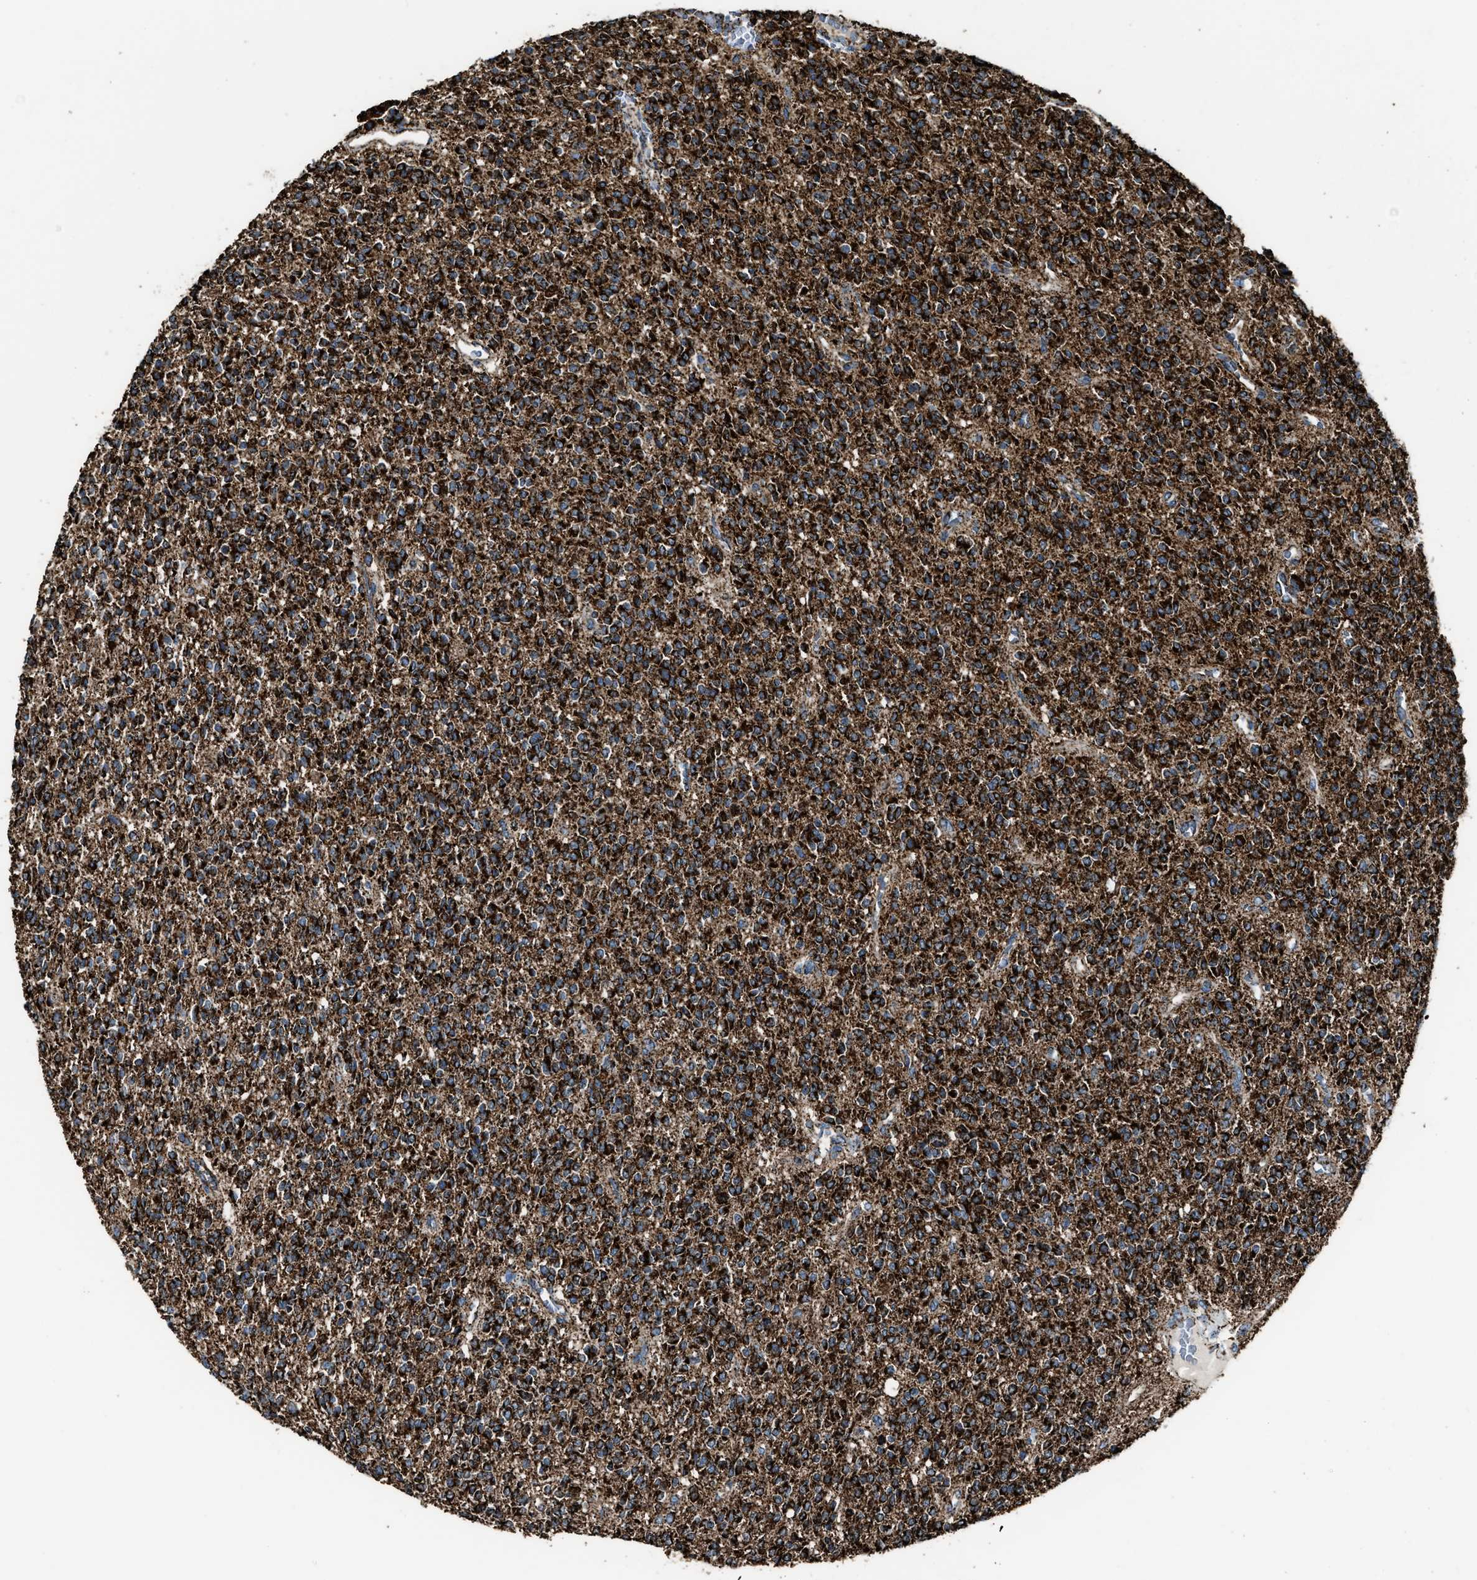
{"staining": {"intensity": "strong", "quantity": ">75%", "location": "cytoplasmic/membranous"}, "tissue": "glioma", "cell_type": "Tumor cells", "image_type": "cancer", "snomed": [{"axis": "morphology", "description": "Glioma, malignant, High grade"}, {"axis": "topography", "description": "Brain"}], "caption": "Immunohistochemistry (DAB) staining of human malignant high-grade glioma demonstrates strong cytoplasmic/membranous protein staining in approximately >75% of tumor cells.", "gene": "MDH2", "patient": {"sex": "male", "age": 34}}